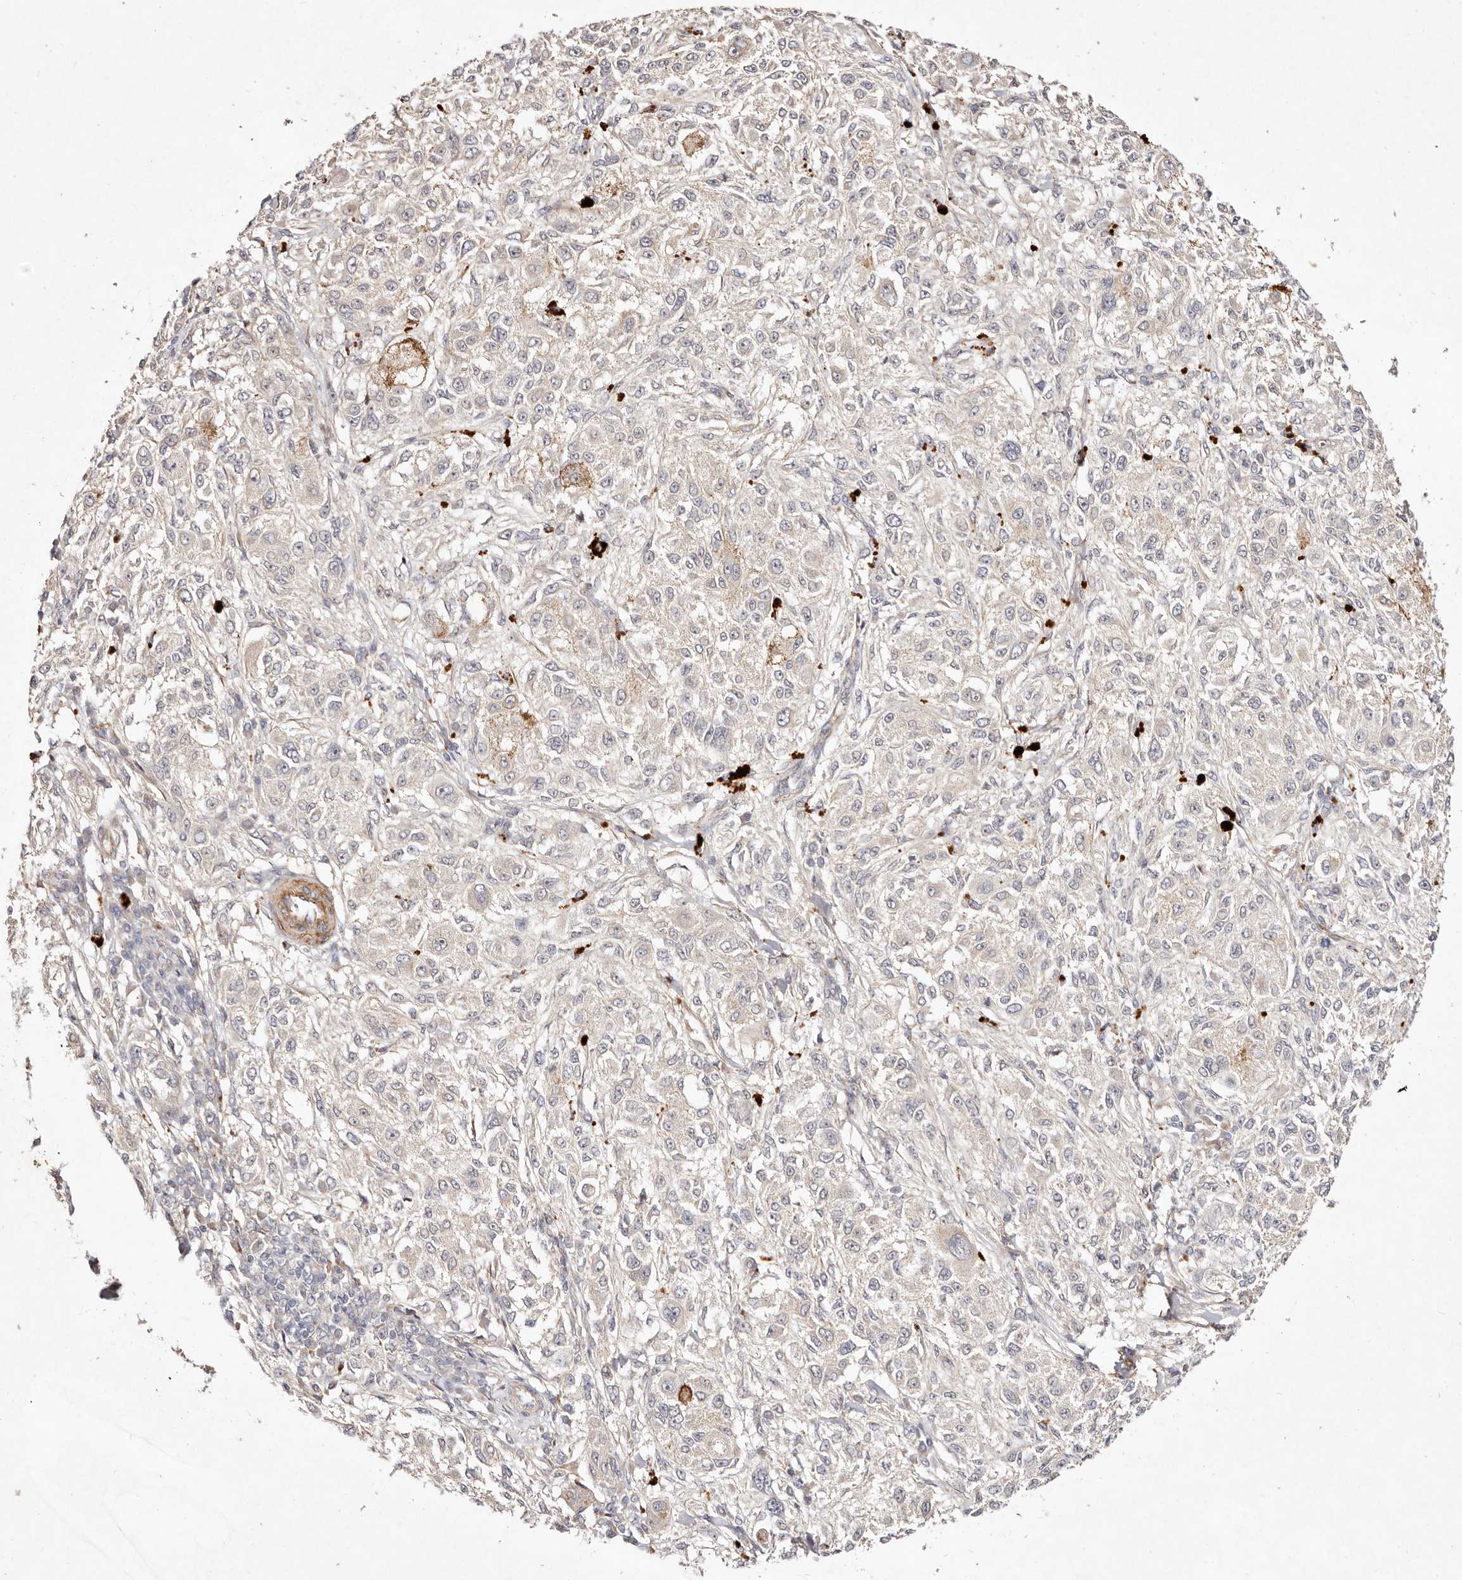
{"staining": {"intensity": "negative", "quantity": "none", "location": "none"}, "tissue": "melanoma", "cell_type": "Tumor cells", "image_type": "cancer", "snomed": [{"axis": "morphology", "description": "Necrosis, NOS"}, {"axis": "morphology", "description": "Malignant melanoma, NOS"}, {"axis": "topography", "description": "Skin"}], "caption": "Tumor cells are negative for brown protein staining in malignant melanoma.", "gene": "MTMR11", "patient": {"sex": "female", "age": 87}}